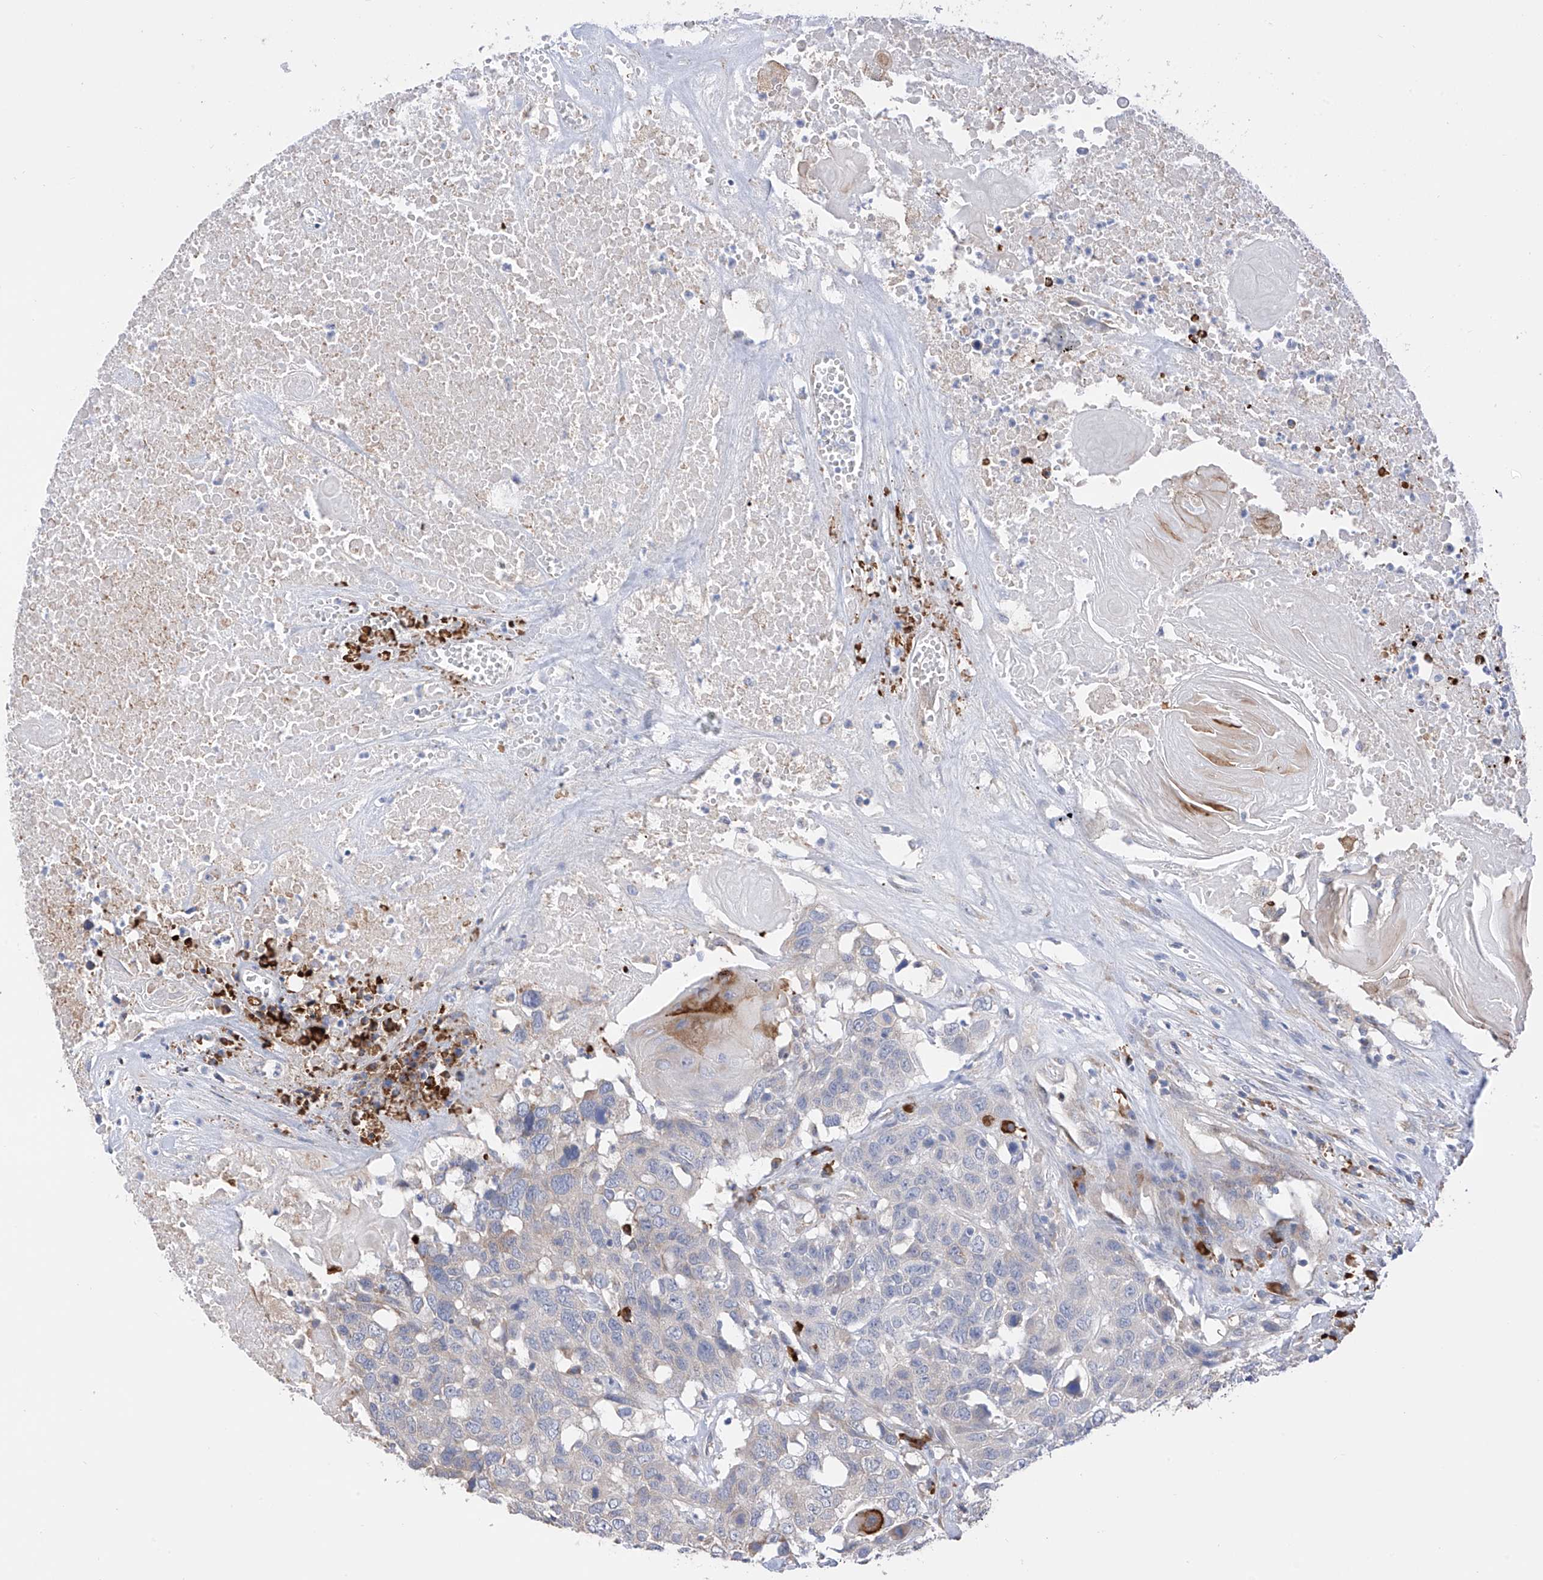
{"staining": {"intensity": "negative", "quantity": "none", "location": "none"}, "tissue": "head and neck cancer", "cell_type": "Tumor cells", "image_type": "cancer", "snomed": [{"axis": "morphology", "description": "Squamous cell carcinoma, NOS"}, {"axis": "topography", "description": "Head-Neck"}], "caption": "Immunohistochemistry (IHC) of human squamous cell carcinoma (head and neck) exhibits no positivity in tumor cells.", "gene": "REC8", "patient": {"sex": "male", "age": 66}}